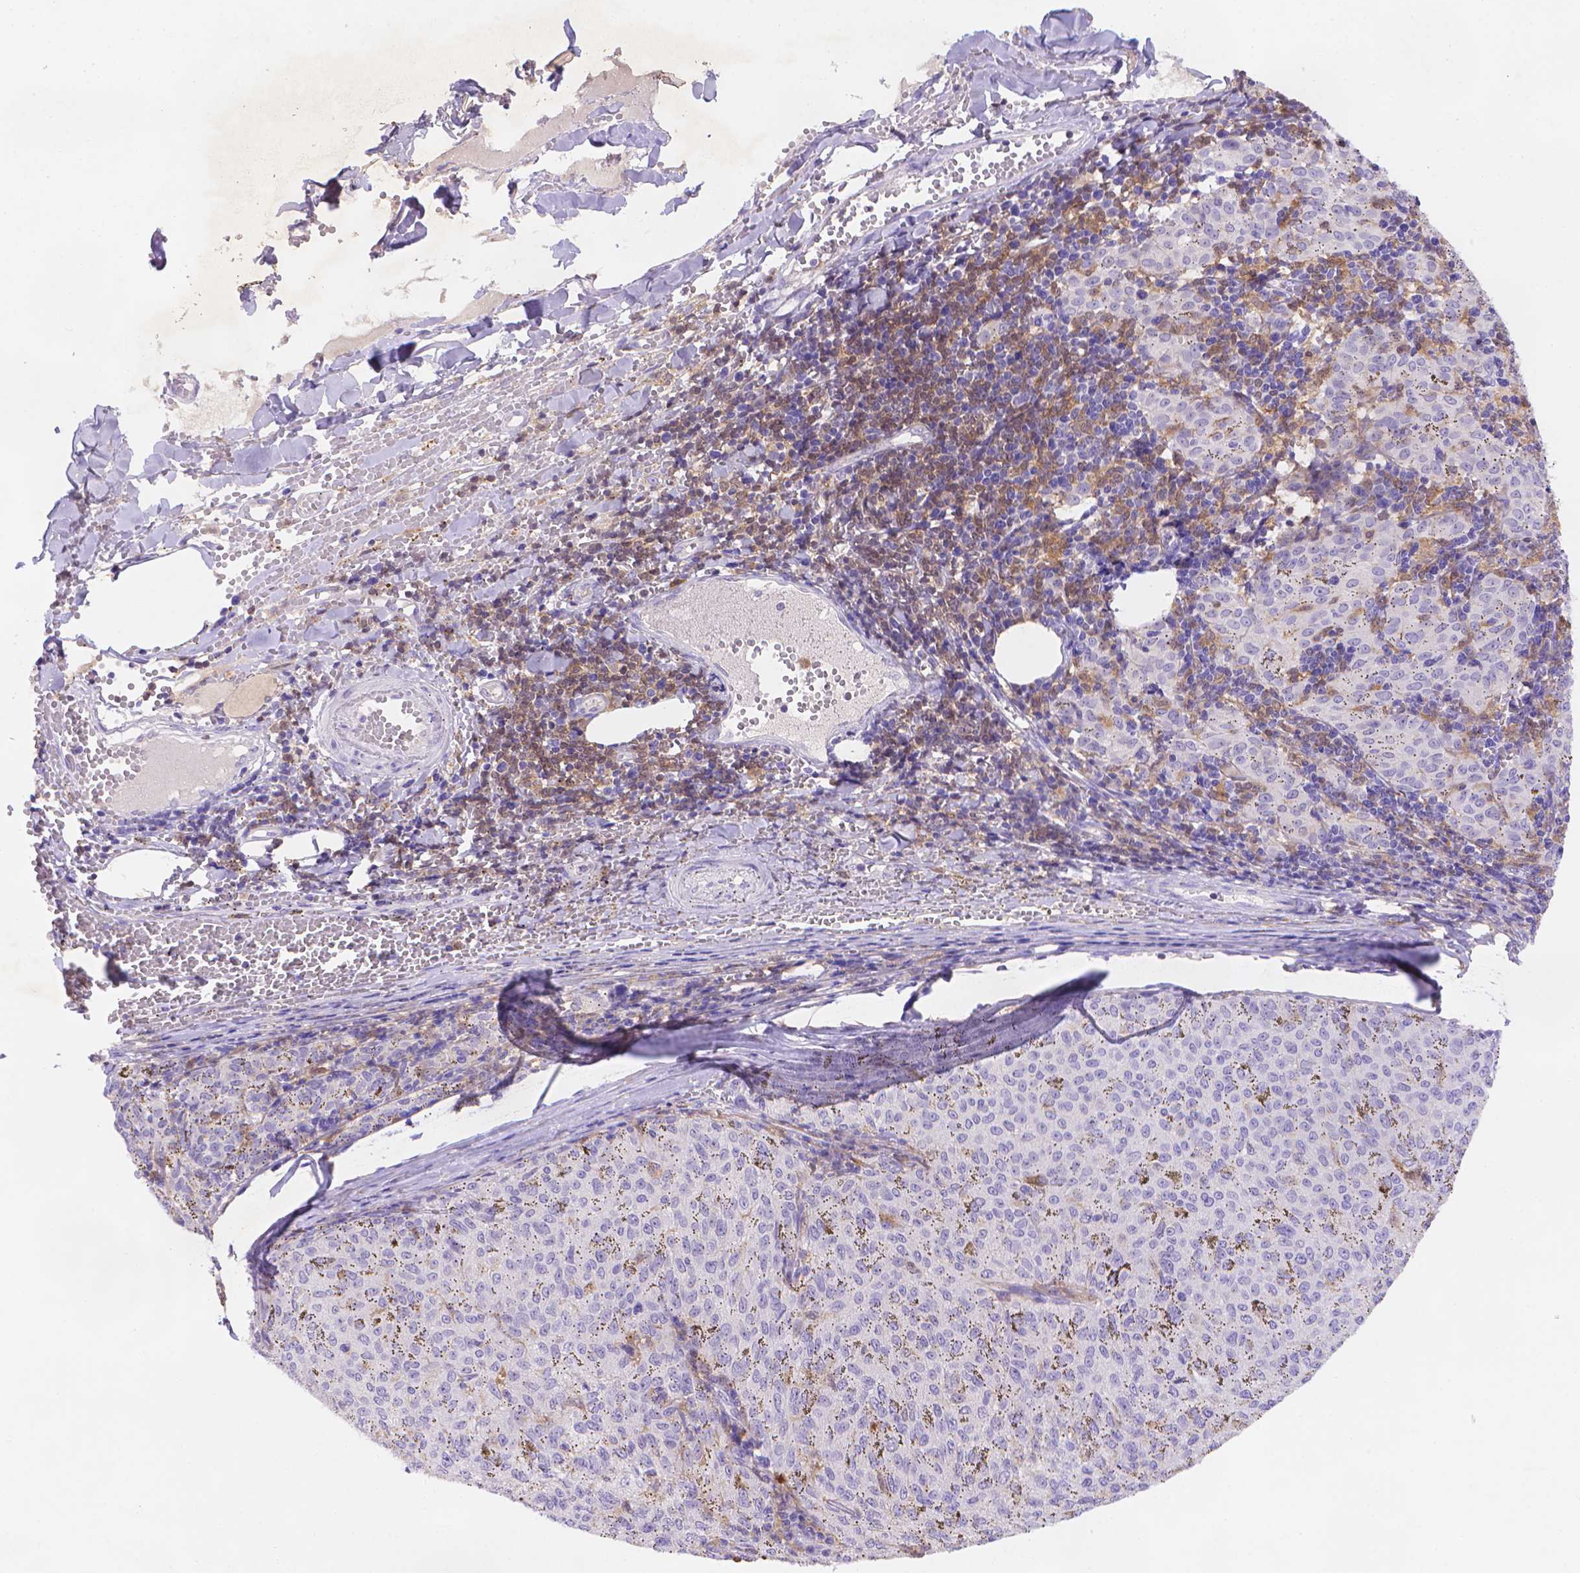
{"staining": {"intensity": "negative", "quantity": "none", "location": "none"}, "tissue": "melanoma", "cell_type": "Tumor cells", "image_type": "cancer", "snomed": [{"axis": "morphology", "description": "Malignant melanoma, NOS"}, {"axis": "topography", "description": "Skin"}], "caption": "Immunohistochemistry photomicrograph of neoplastic tissue: malignant melanoma stained with DAB displays no significant protein expression in tumor cells.", "gene": "FGD2", "patient": {"sex": "female", "age": 72}}